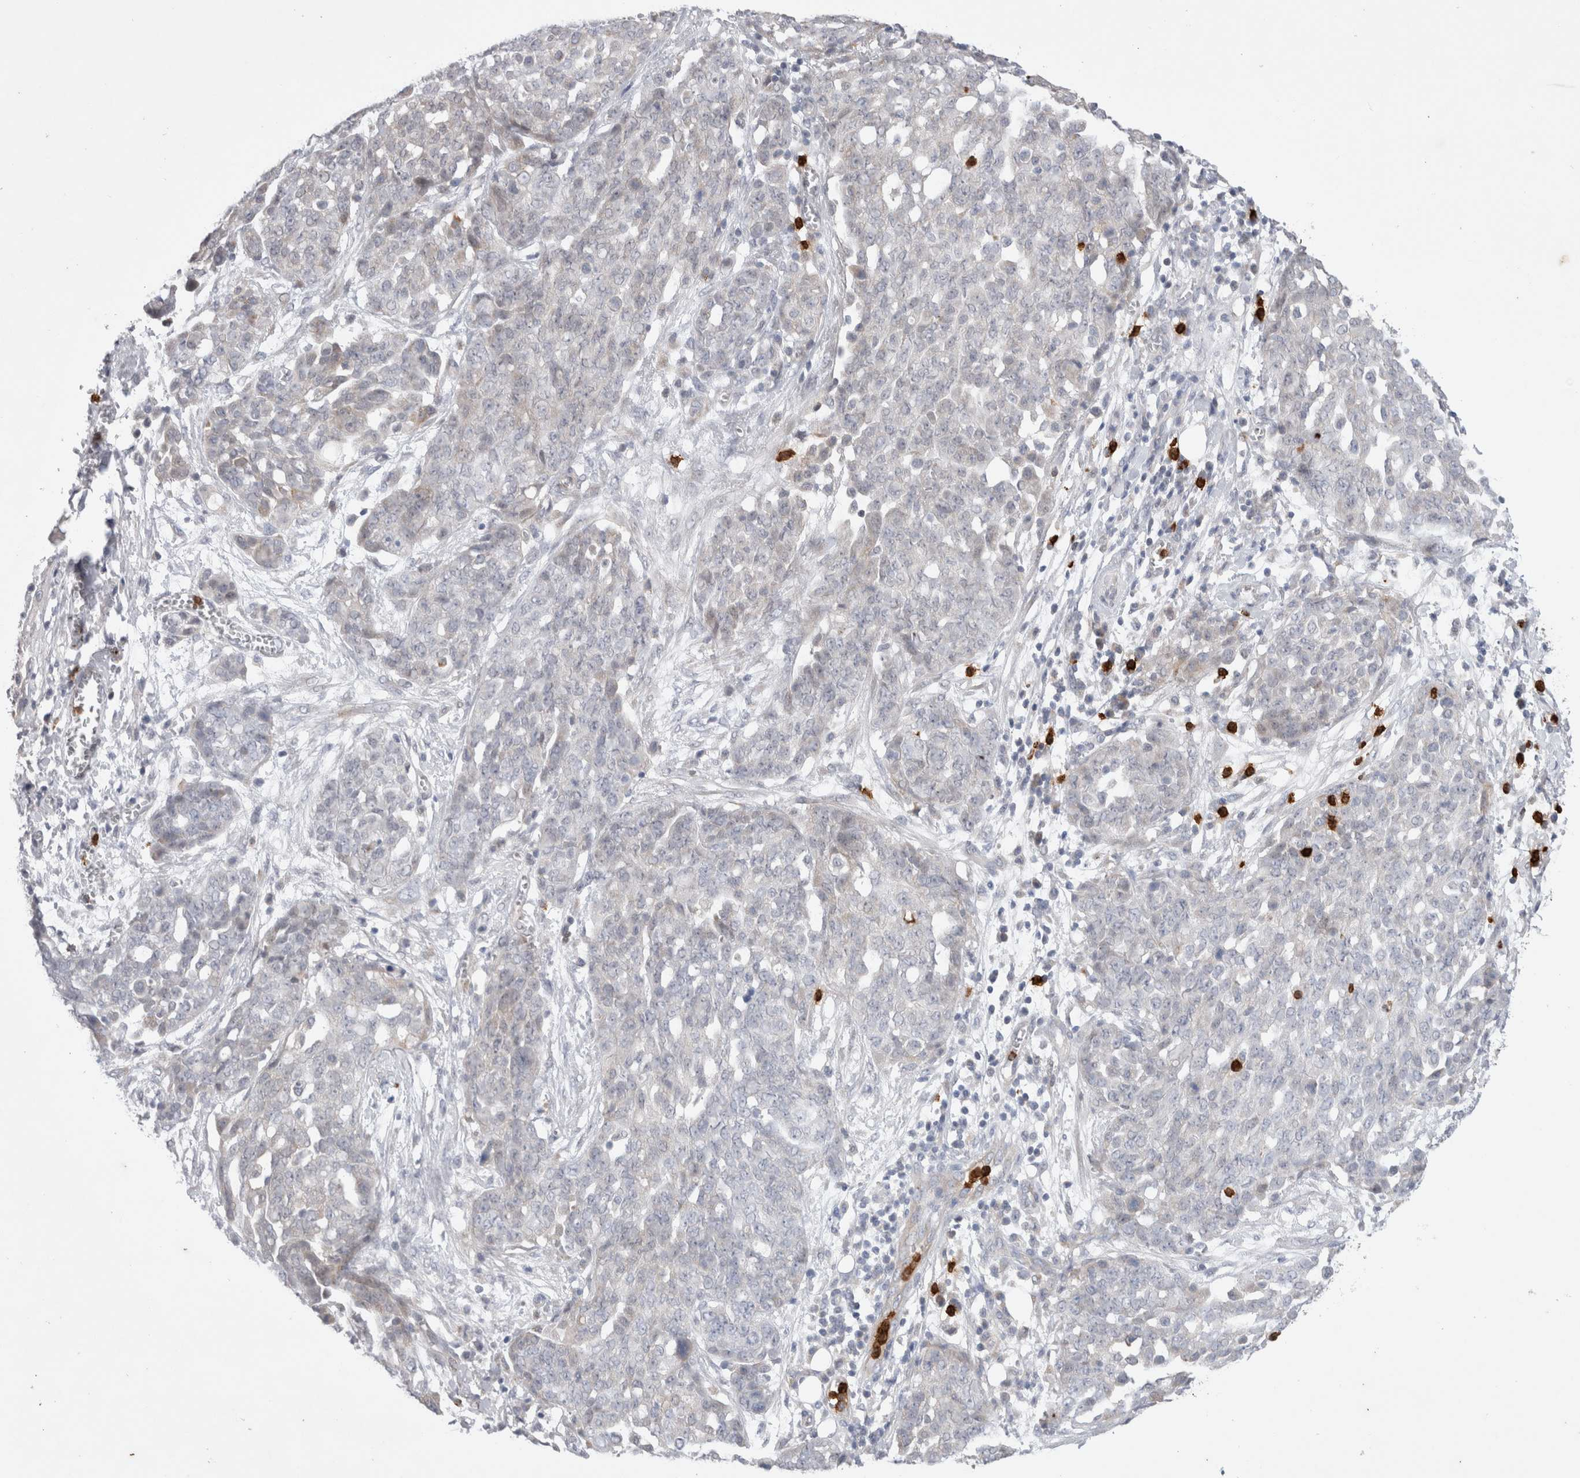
{"staining": {"intensity": "negative", "quantity": "none", "location": "none"}, "tissue": "ovarian cancer", "cell_type": "Tumor cells", "image_type": "cancer", "snomed": [{"axis": "morphology", "description": "Cystadenocarcinoma, serous, NOS"}, {"axis": "topography", "description": "Soft tissue"}, {"axis": "topography", "description": "Ovary"}], "caption": "The immunohistochemistry (IHC) photomicrograph has no significant staining in tumor cells of ovarian cancer (serous cystadenocarcinoma) tissue.", "gene": "GSDMB", "patient": {"sex": "female", "age": 57}}